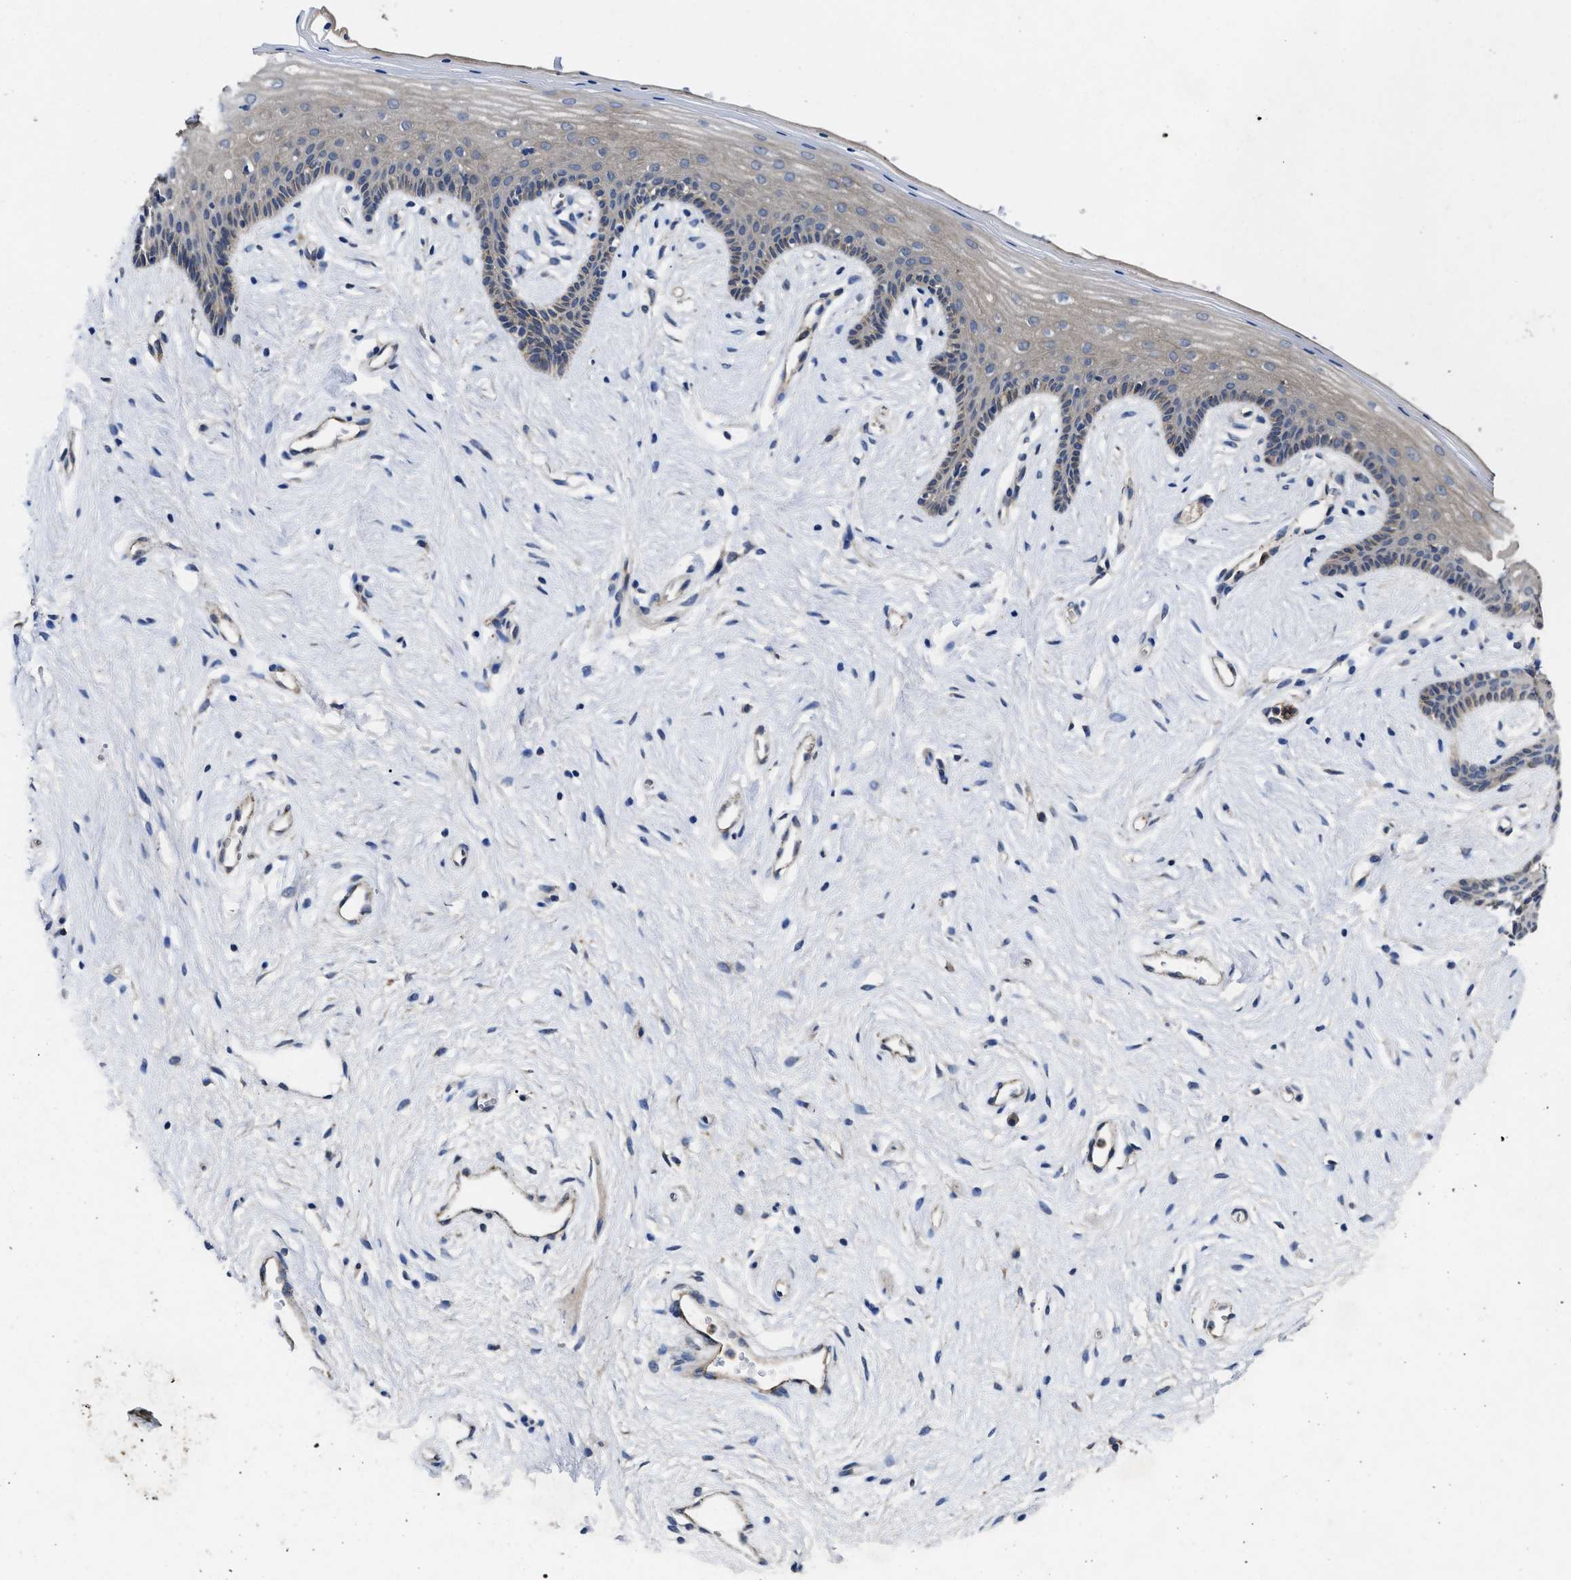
{"staining": {"intensity": "weak", "quantity": "25%-75%", "location": "cytoplasmic/membranous"}, "tissue": "vagina", "cell_type": "Squamous epithelial cells", "image_type": "normal", "snomed": [{"axis": "morphology", "description": "Normal tissue, NOS"}, {"axis": "topography", "description": "Vagina"}], "caption": "Weak cytoplasmic/membranous protein staining is appreciated in approximately 25%-75% of squamous epithelial cells in vagina.", "gene": "PKD2", "patient": {"sex": "female", "age": 44}}